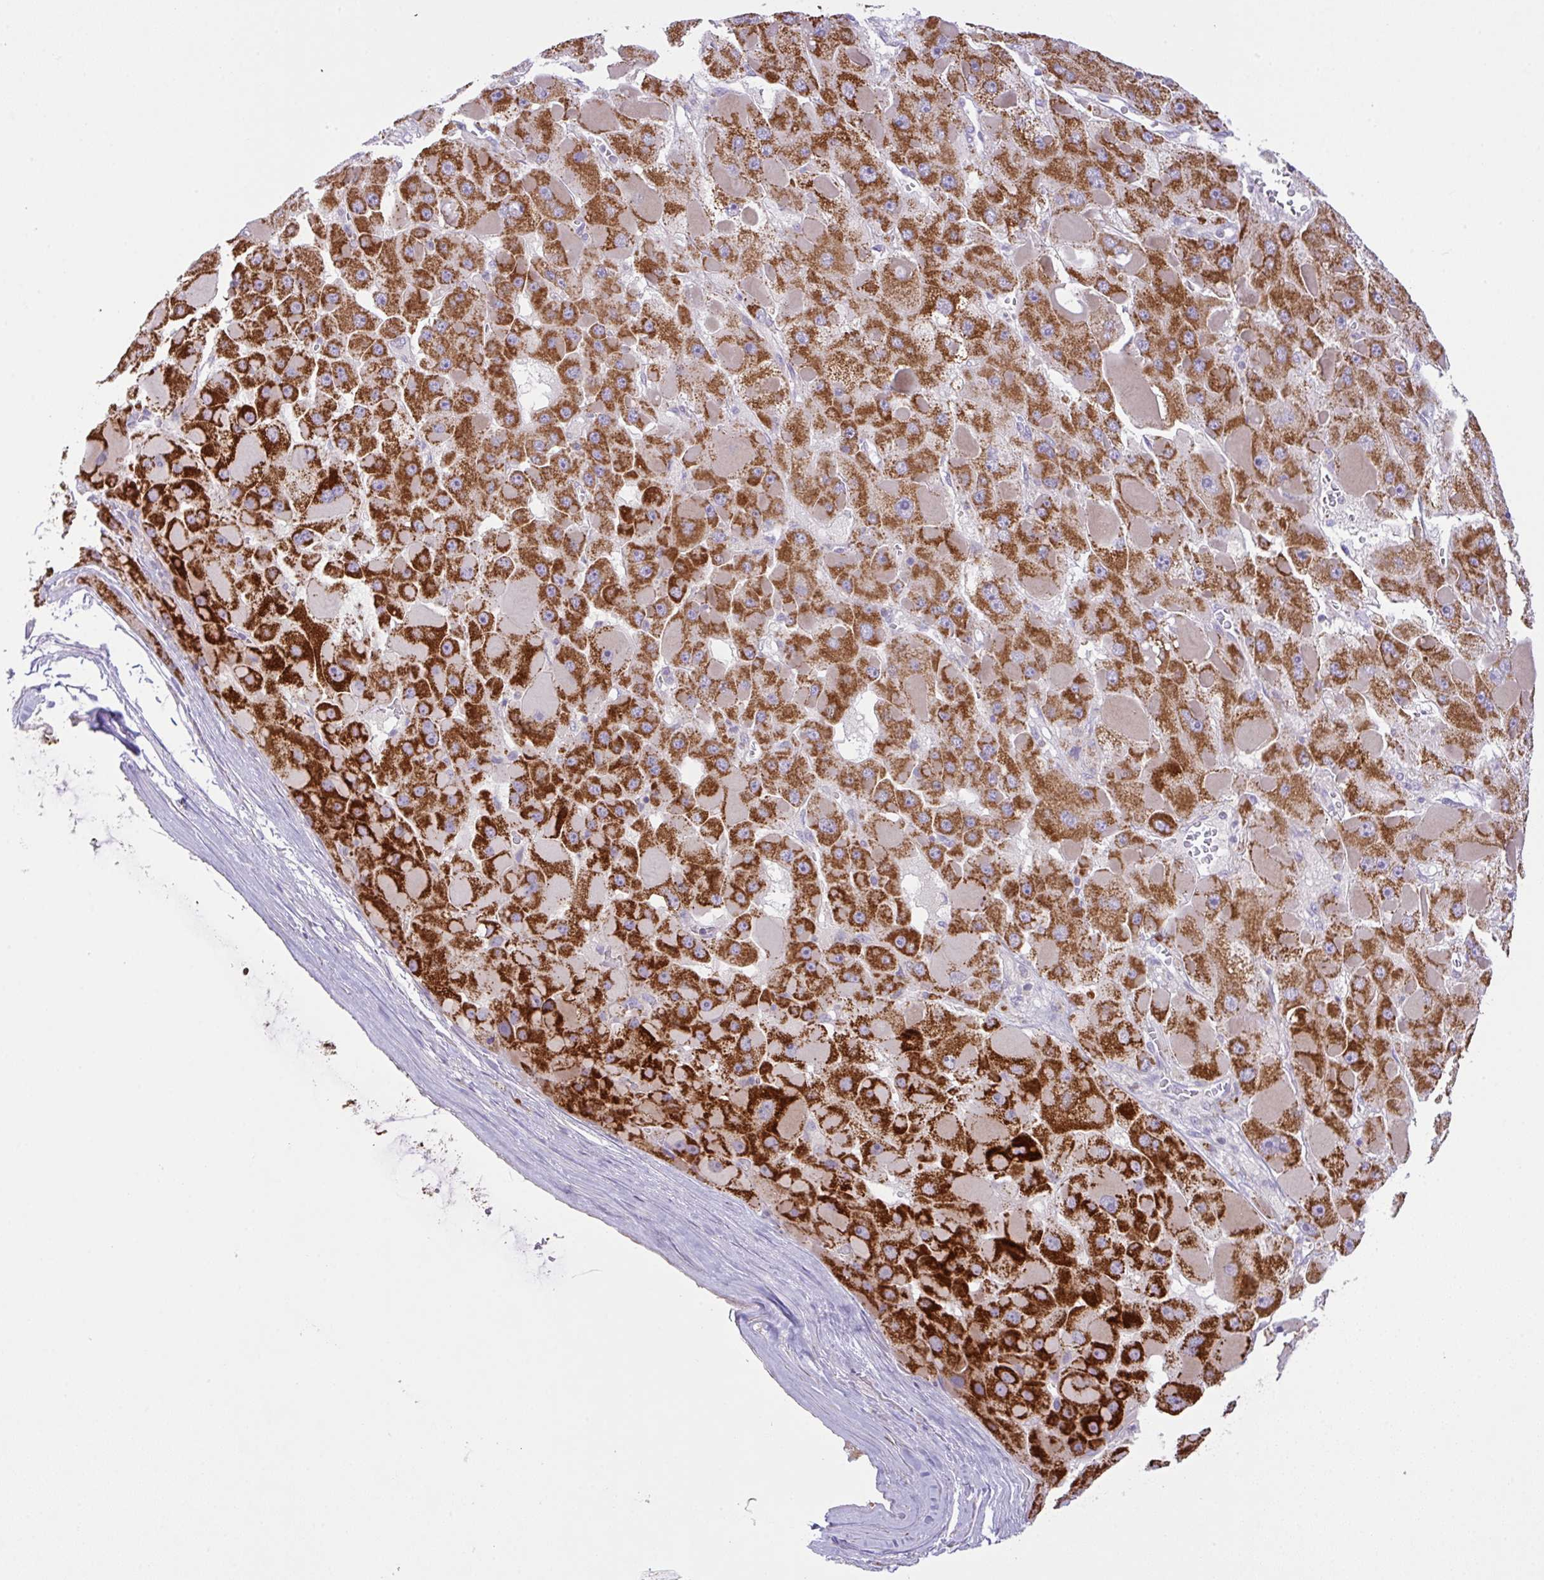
{"staining": {"intensity": "strong", "quantity": ">75%", "location": "cytoplasmic/membranous"}, "tissue": "liver cancer", "cell_type": "Tumor cells", "image_type": "cancer", "snomed": [{"axis": "morphology", "description": "Carcinoma, Hepatocellular, NOS"}, {"axis": "topography", "description": "Liver"}], "caption": "DAB (3,3'-diaminobenzidine) immunohistochemical staining of liver cancer exhibits strong cytoplasmic/membranous protein staining in approximately >75% of tumor cells. (DAB (3,3'-diaminobenzidine) IHC, brown staining for protein, blue staining for nuclei).", "gene": "CHDH", "patient": {"sex": "female", "age": 73}}